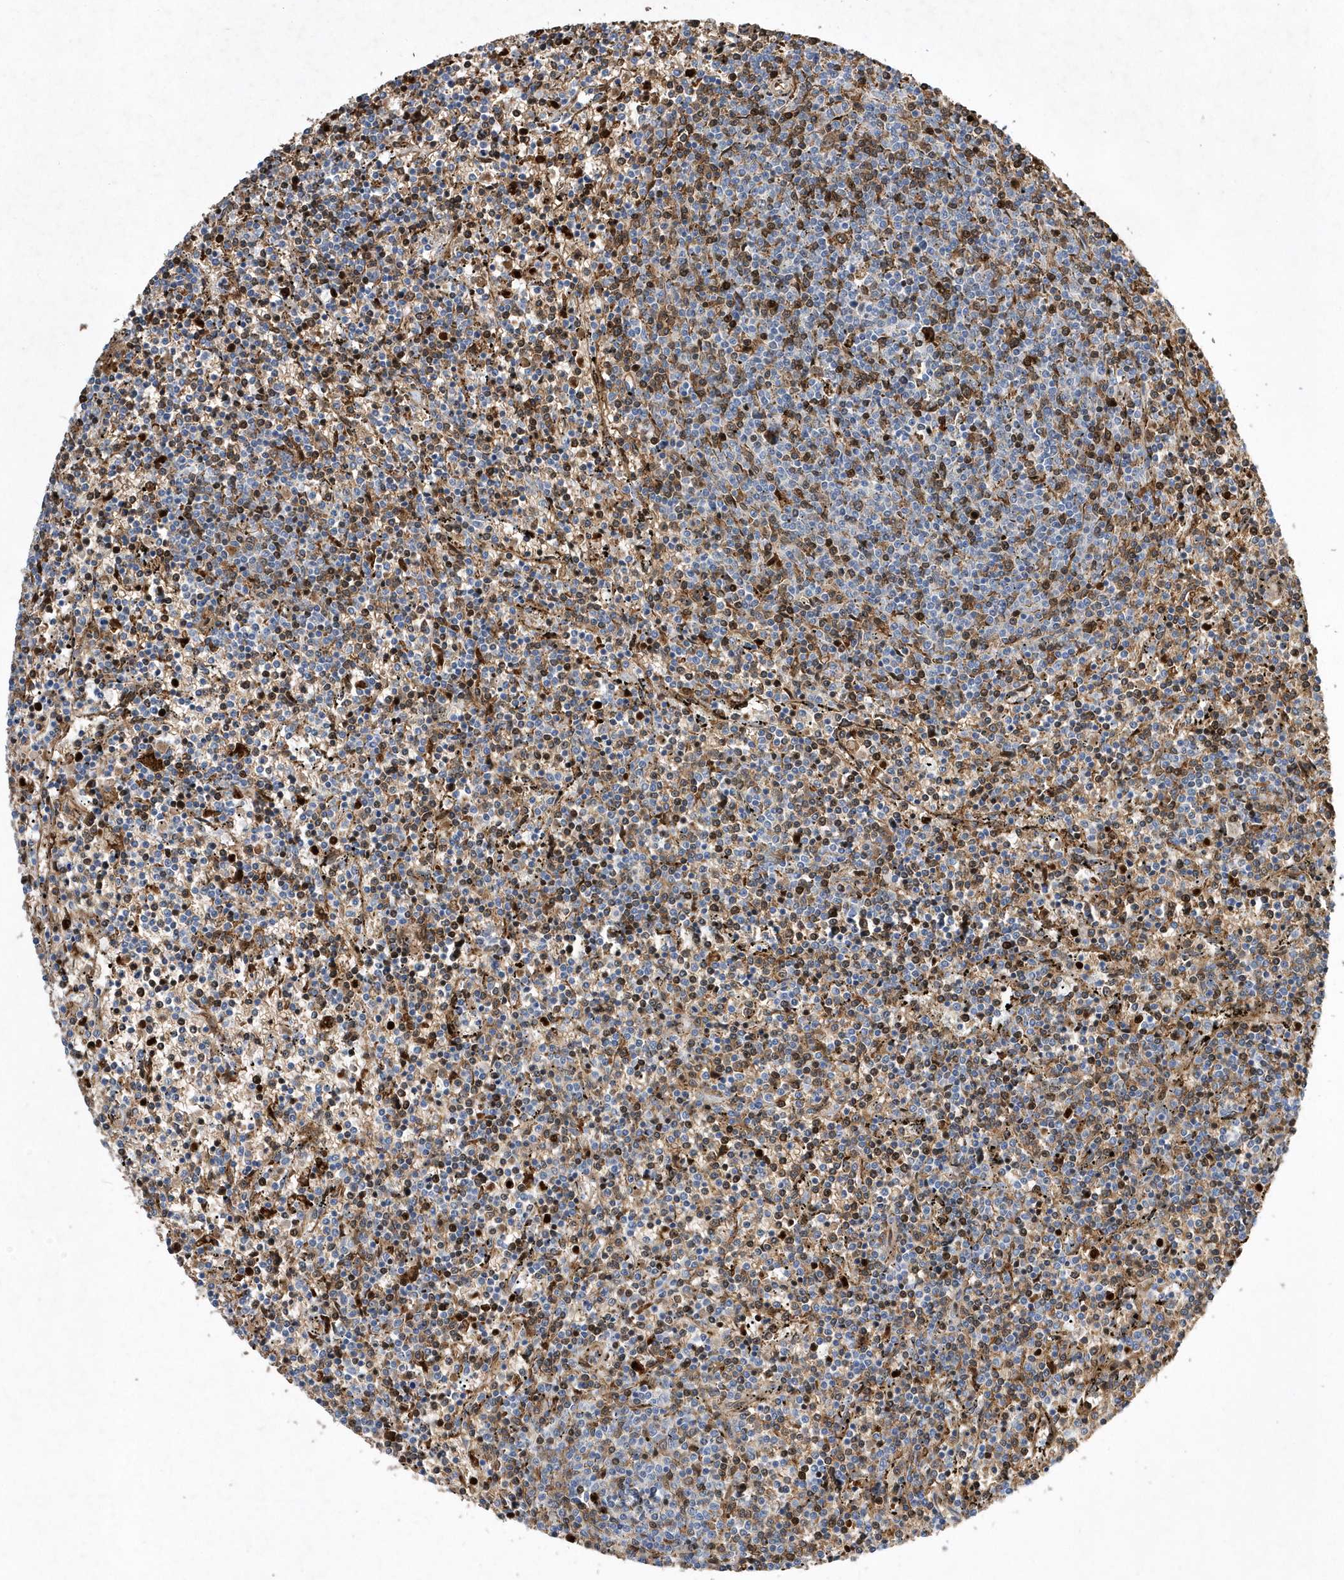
{"staining": {"intensity": "negative", "quantity": "none", "location": "none"}, "tissue": "lymphoma", "cell_type": "Tumor cells", "image_type": "cancer", "snomed": [{"axis": "morphology", "description": "Malignant lymphoma, non-Hodgkin's type, Low grade"}, {"axis": "topography", "description": "Spleen"}], "caption": "The micrograph displays no staining of tumor cells in malignant lymphoma, non-Hodgkin's type (low-grade).", "gene": "ZNF875", "patient": {"sex": "female", "age": 50}}